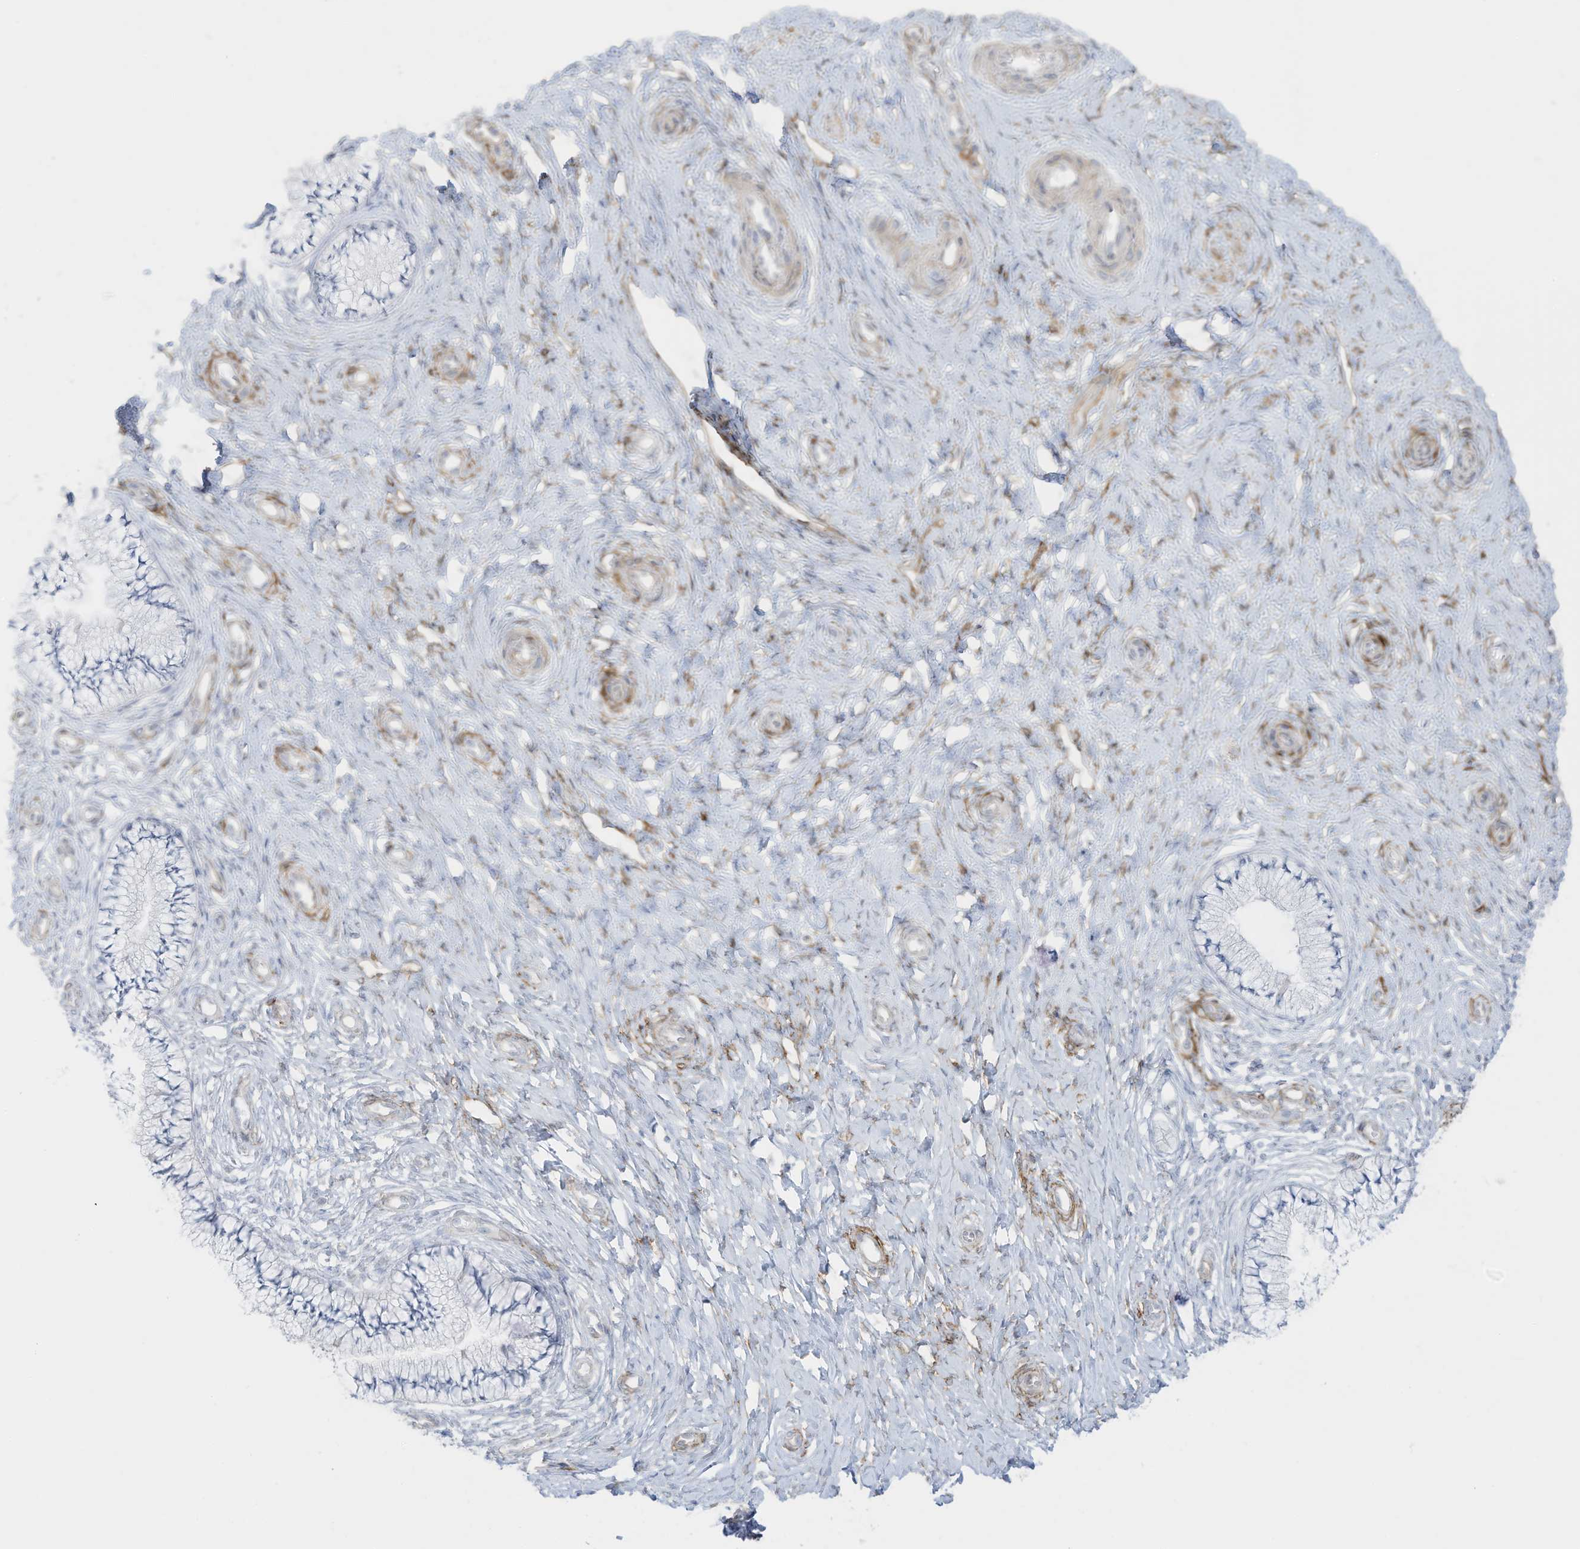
{"staining": {"intensity": "negative", "quantity": "none", "location": "none"}, "tissue": "cervix", "cell_type": "Glandular cells", "image_type": "normal", "snomed": [{"axis": "morphology", "description": "Normal tissue, NOS"}, {"axis": "topography", "description": "Cervix"}], "caption": "DAB immunohistochemical staining of unremarkable cervix shows no significant staining in glandular cells. (DAB (3,3'-diaminobenzidine) IHC visualized using brightfield microscopy, high magnification).", "gene": "C11orf87", "patient": {"sex": "female", "age": 36}}